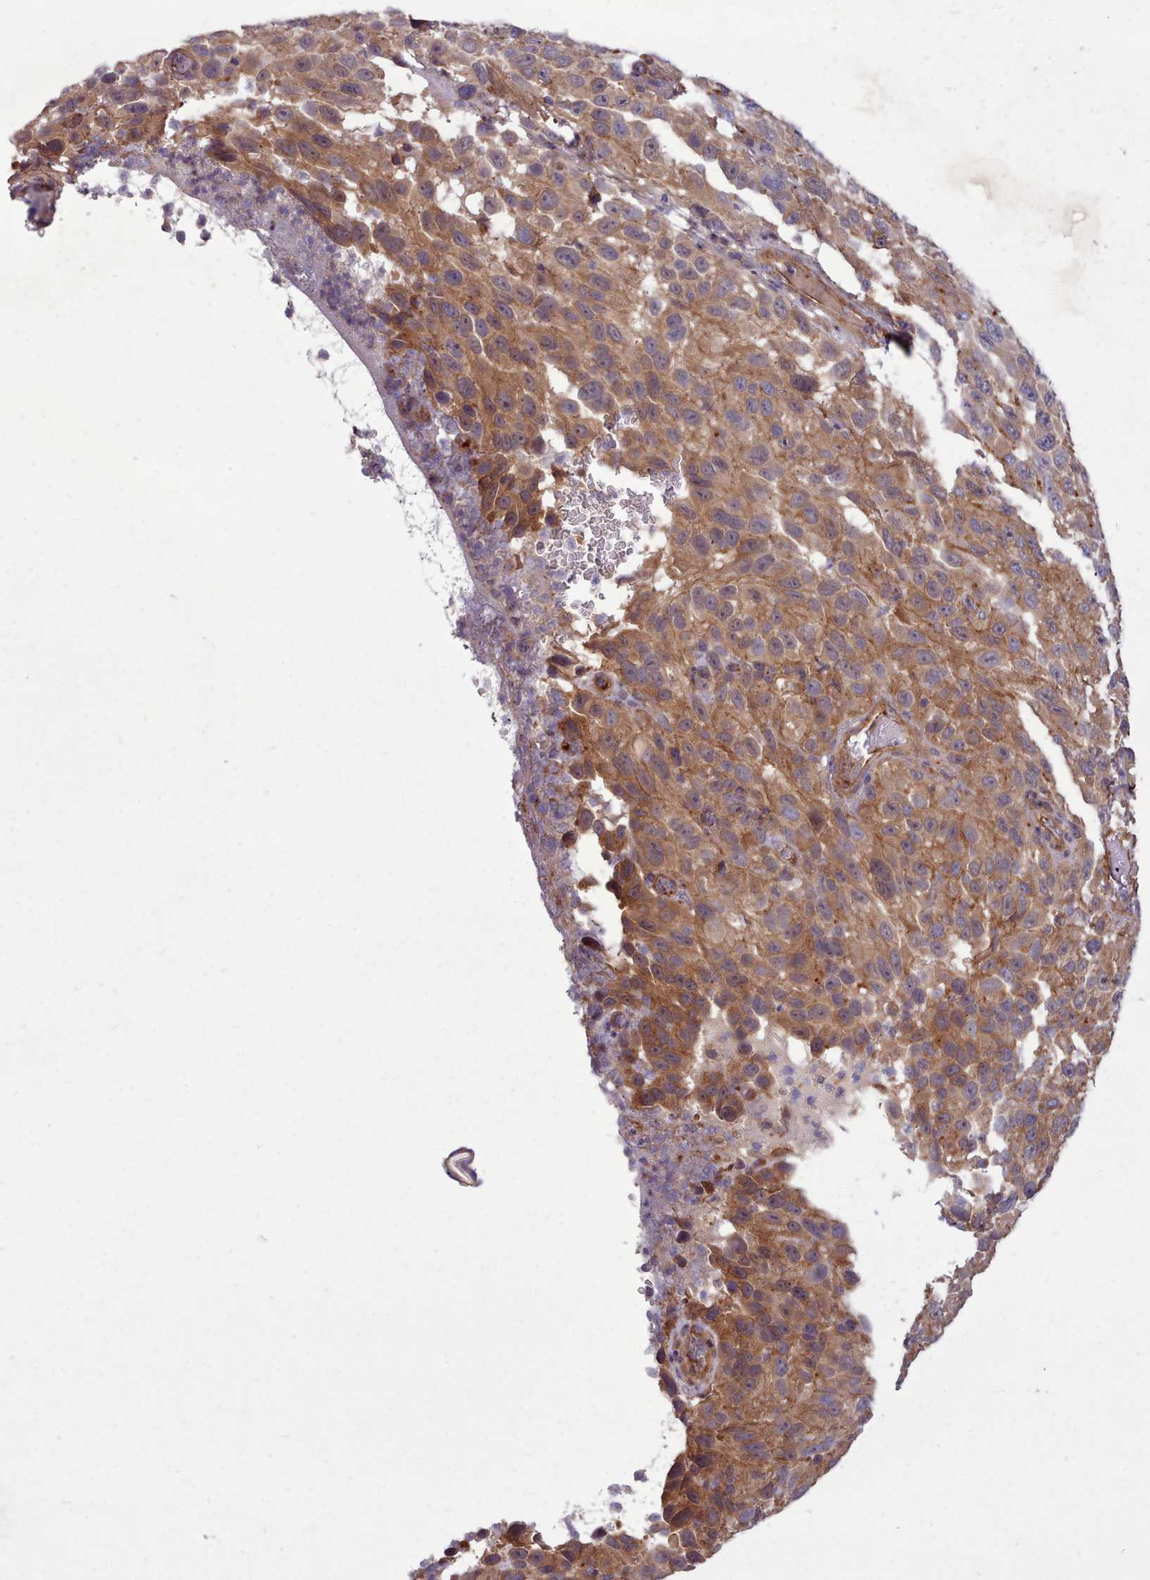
{"staining": {"intensity": "moderate", "quantity": ">75%", "location": "cytoplasmic/membranous"}, "tissue": "melanoma", "cell_type": "Tumor cells", "image_type": "cancer", "snomed": [{"axis": "morphology", "description": "Malignant melanoma, NOS"}, {"axis": "topography", "description": "Skin"}], "caption": "About >75% of tumor cells in human malignant melanoma demonstrate moderate cytoplasmic/membranous protein positivity as visualized by brown immunohistochemical staining.", "gene": "STUB1", "patient": {"sex": "female", "age": 96}}